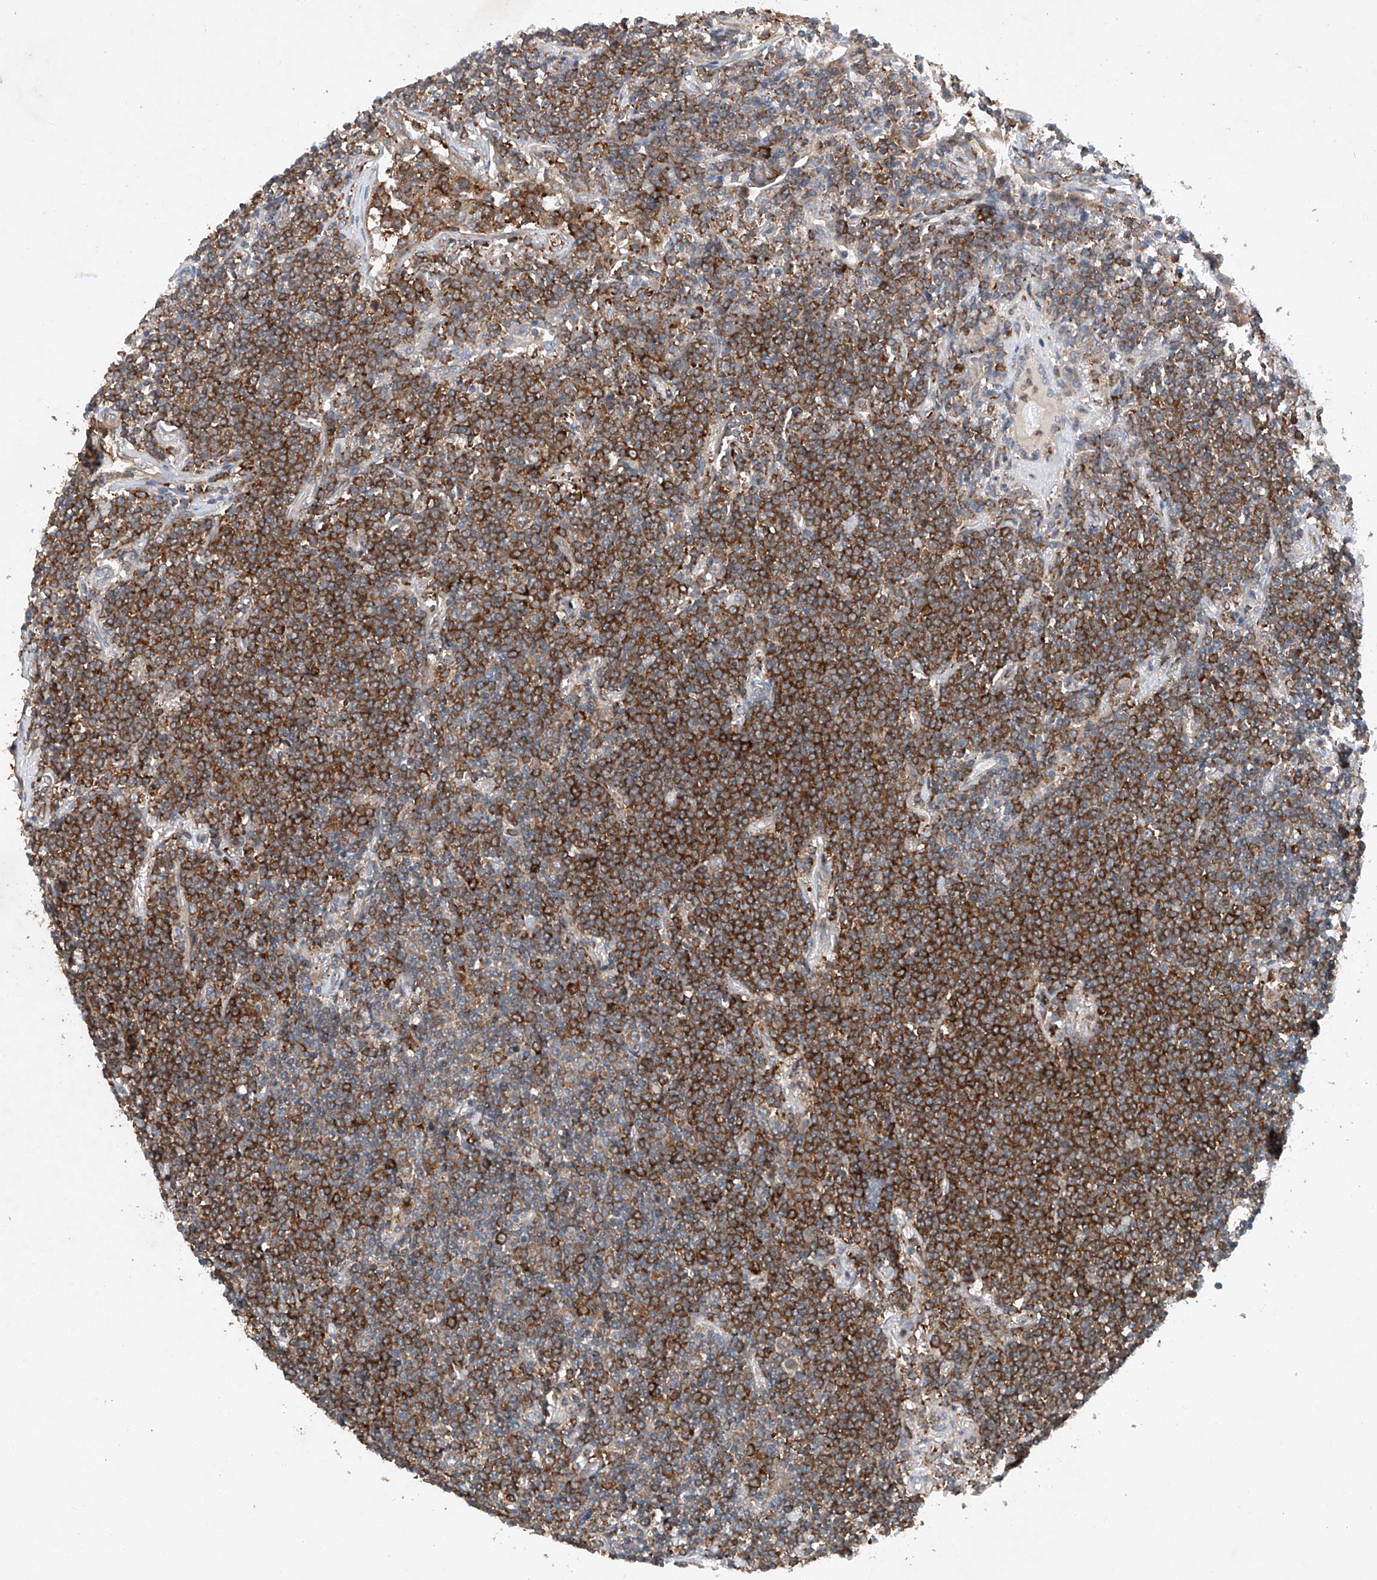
{"staining": {"intensity": "strong", "quantity": ">75%", "location": "cytoplasmic/membranous"}, "tissue": "lymphoma", "cell_type": "Tumor cells", "image_type": "cancer", "snomed": [{"axis": "morphology", "description": "Malignant lymphoma, non-Hodgkin's type, Low grade"}, {"axis": "topography", "description": "Lung"}], "caption": "There is high levels of strong cytoplasmic/membranous positivity in tumor cells of low-grade malignant lymphoma, non-Hodgkin's type, as demonstrated by immunohistochemical staining (brown color).", "gene": "CEP85L", "patient": {"sex": "female", "age": 71}}